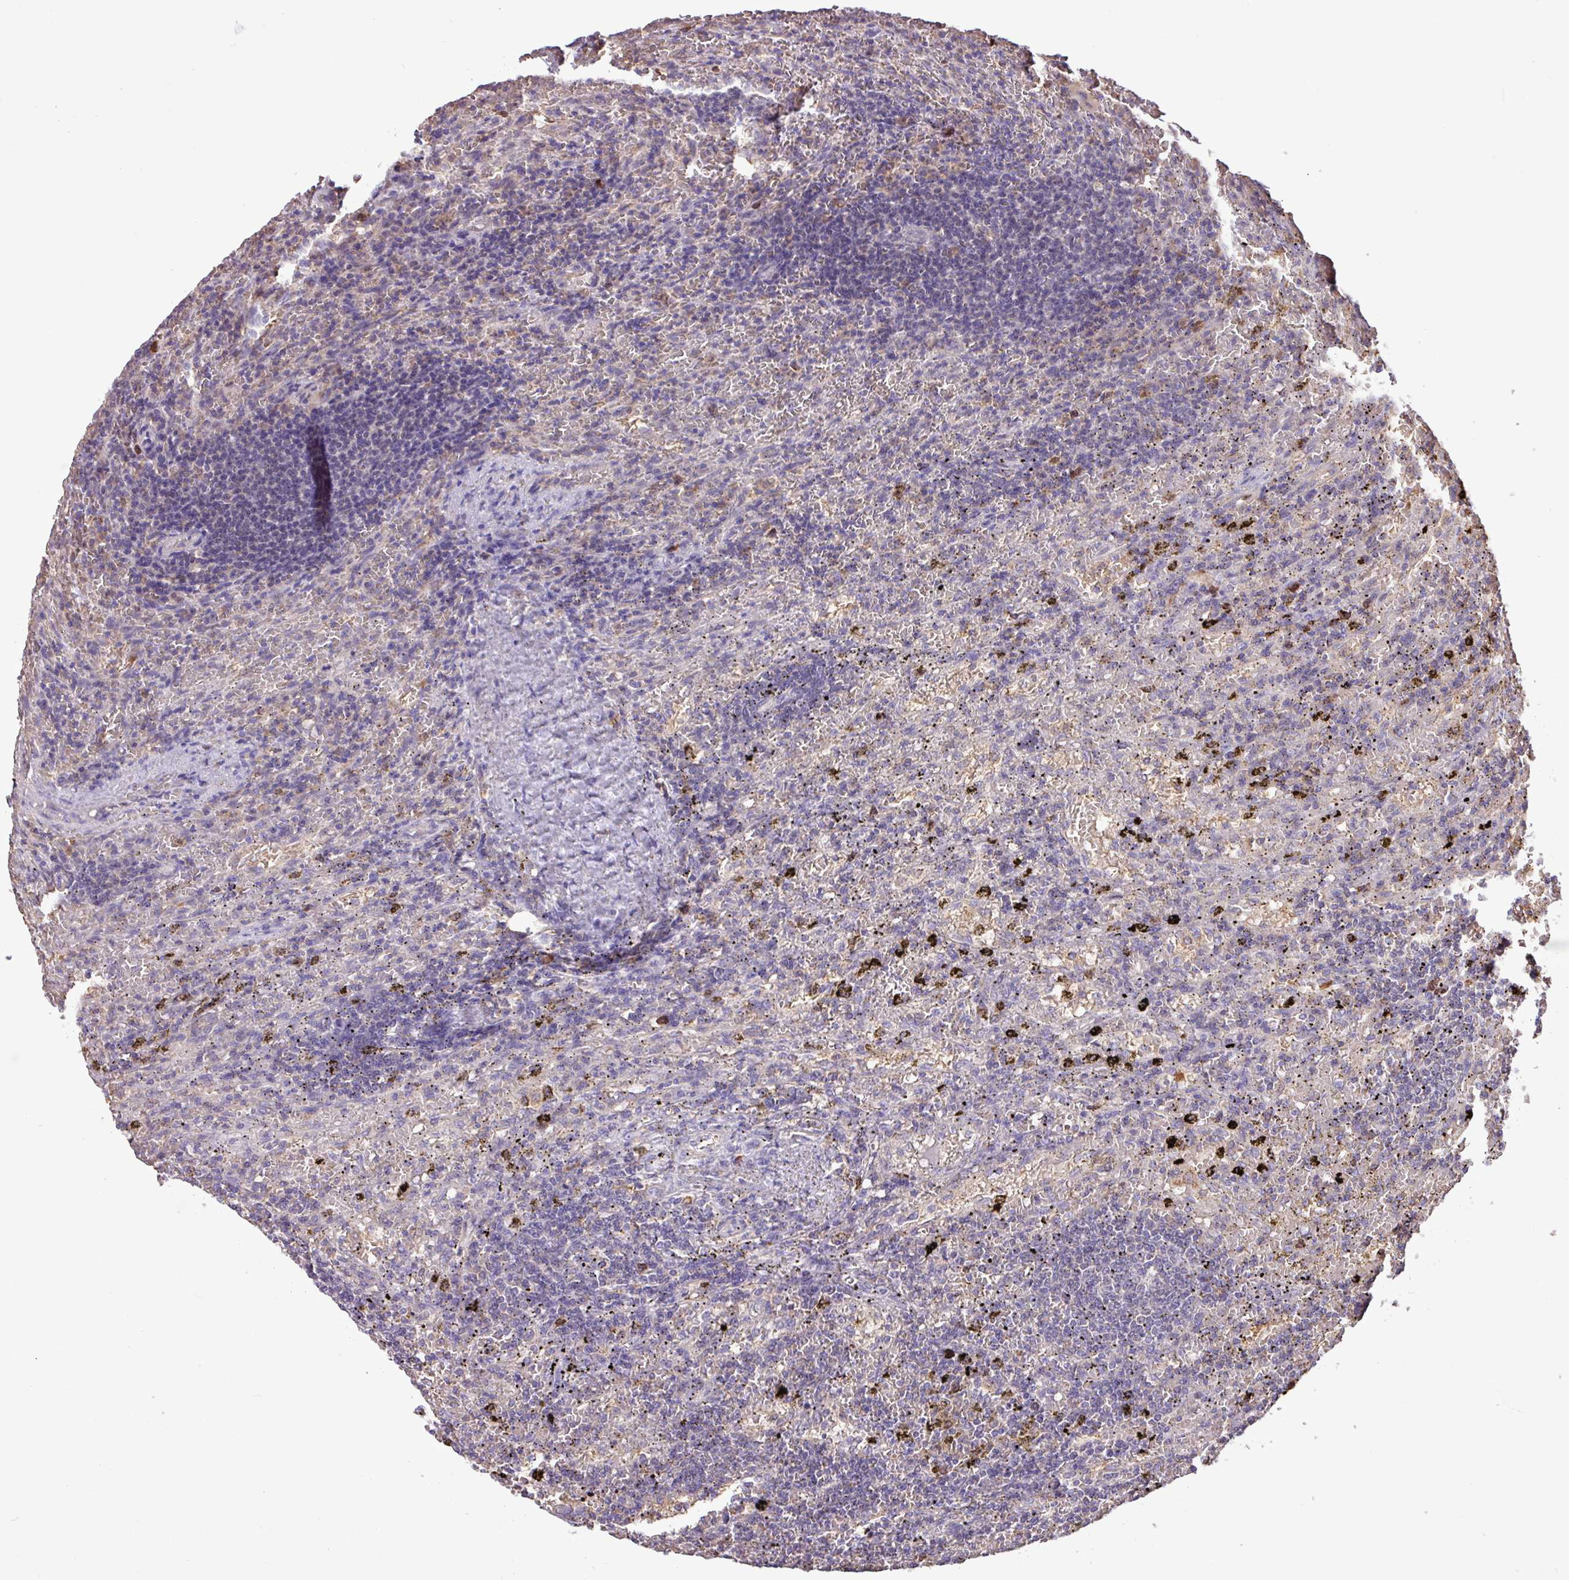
{"staining": {"intensity": "negative", "quantity": "none", "location": "none"}, "tissue": "lymphoma", "cell_type": "Tumor cells", "image_type": "cancer", "snomed": [{"axis": "morphology", "description": "Malignant lymphoma, non-Hodgkin's type, Low grade"}, {"axis": "topography", "description": "Spleen"}], "caption": "This is an immunohistochemistry (IHC) histopathology image of malignant lymphoma, non-Hodgkin's type (low-grade). There is no expression in tumor cells.", "gene": "CHST11", "patient": {"sex": "male", "age": 76}}